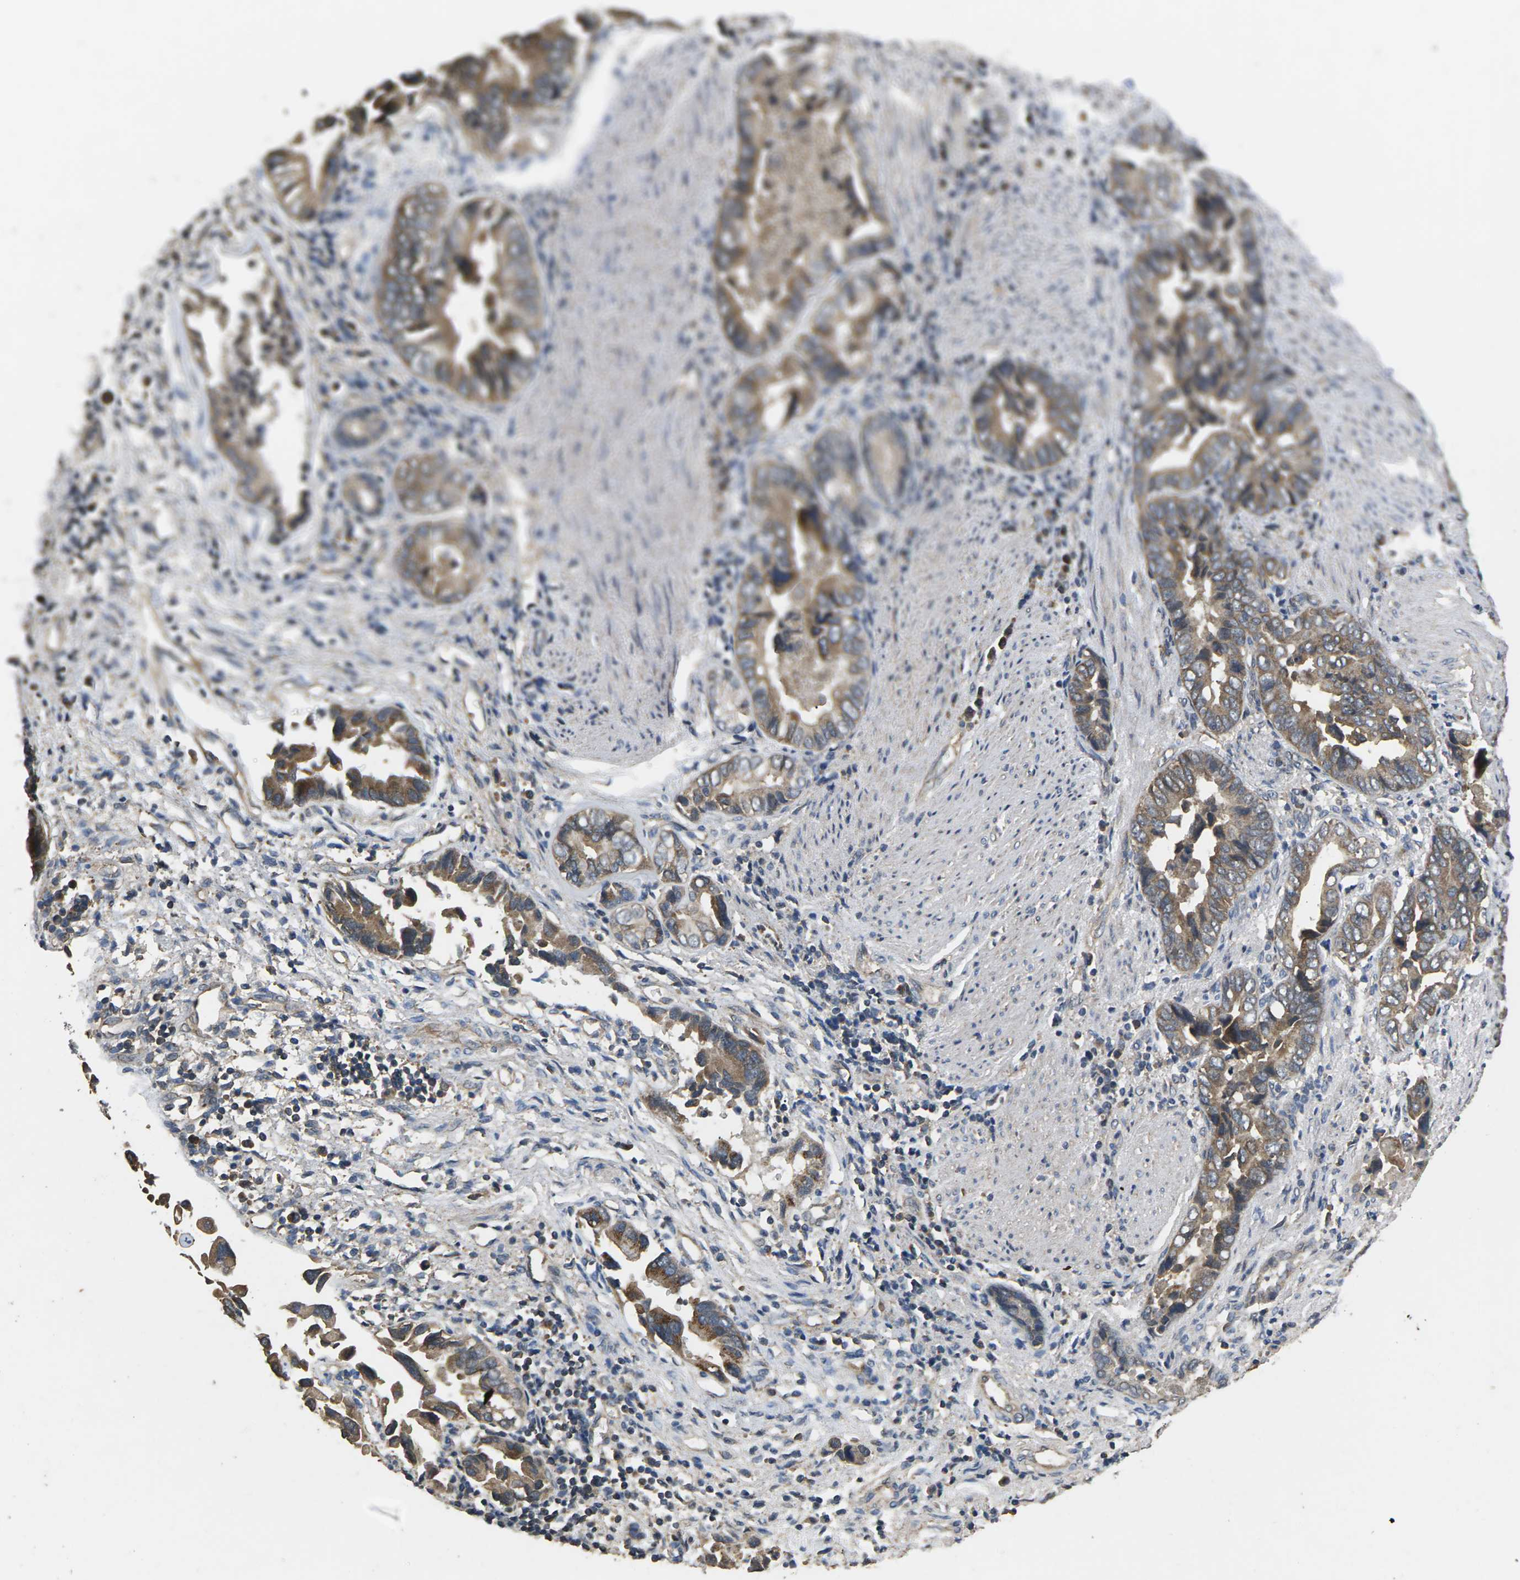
{"staining": {"intensity": "weak", "quantity": ">75%", "location": "cytoplasmic/membranous"}, "tissue": "liver cancer", "cell_type": "Tumor cells", "image_type": "cancer", "snomed": [{"axis": "morphology", "description": "Cholangiocarcinoma"}, {"axis": "topography", "description": "Liver"}], "caption": "This photomicrograph exhibits cholangiocarcinoma (liver) stained with immunohistochemistry to label a protein in brown. The cytoplasmic/membranous of tumor cells show weak positivity for the protein. Nuclei are counter-stained blue.", "gene": "B4GAT1", "patient": {"sex": "female", "age": 79}}